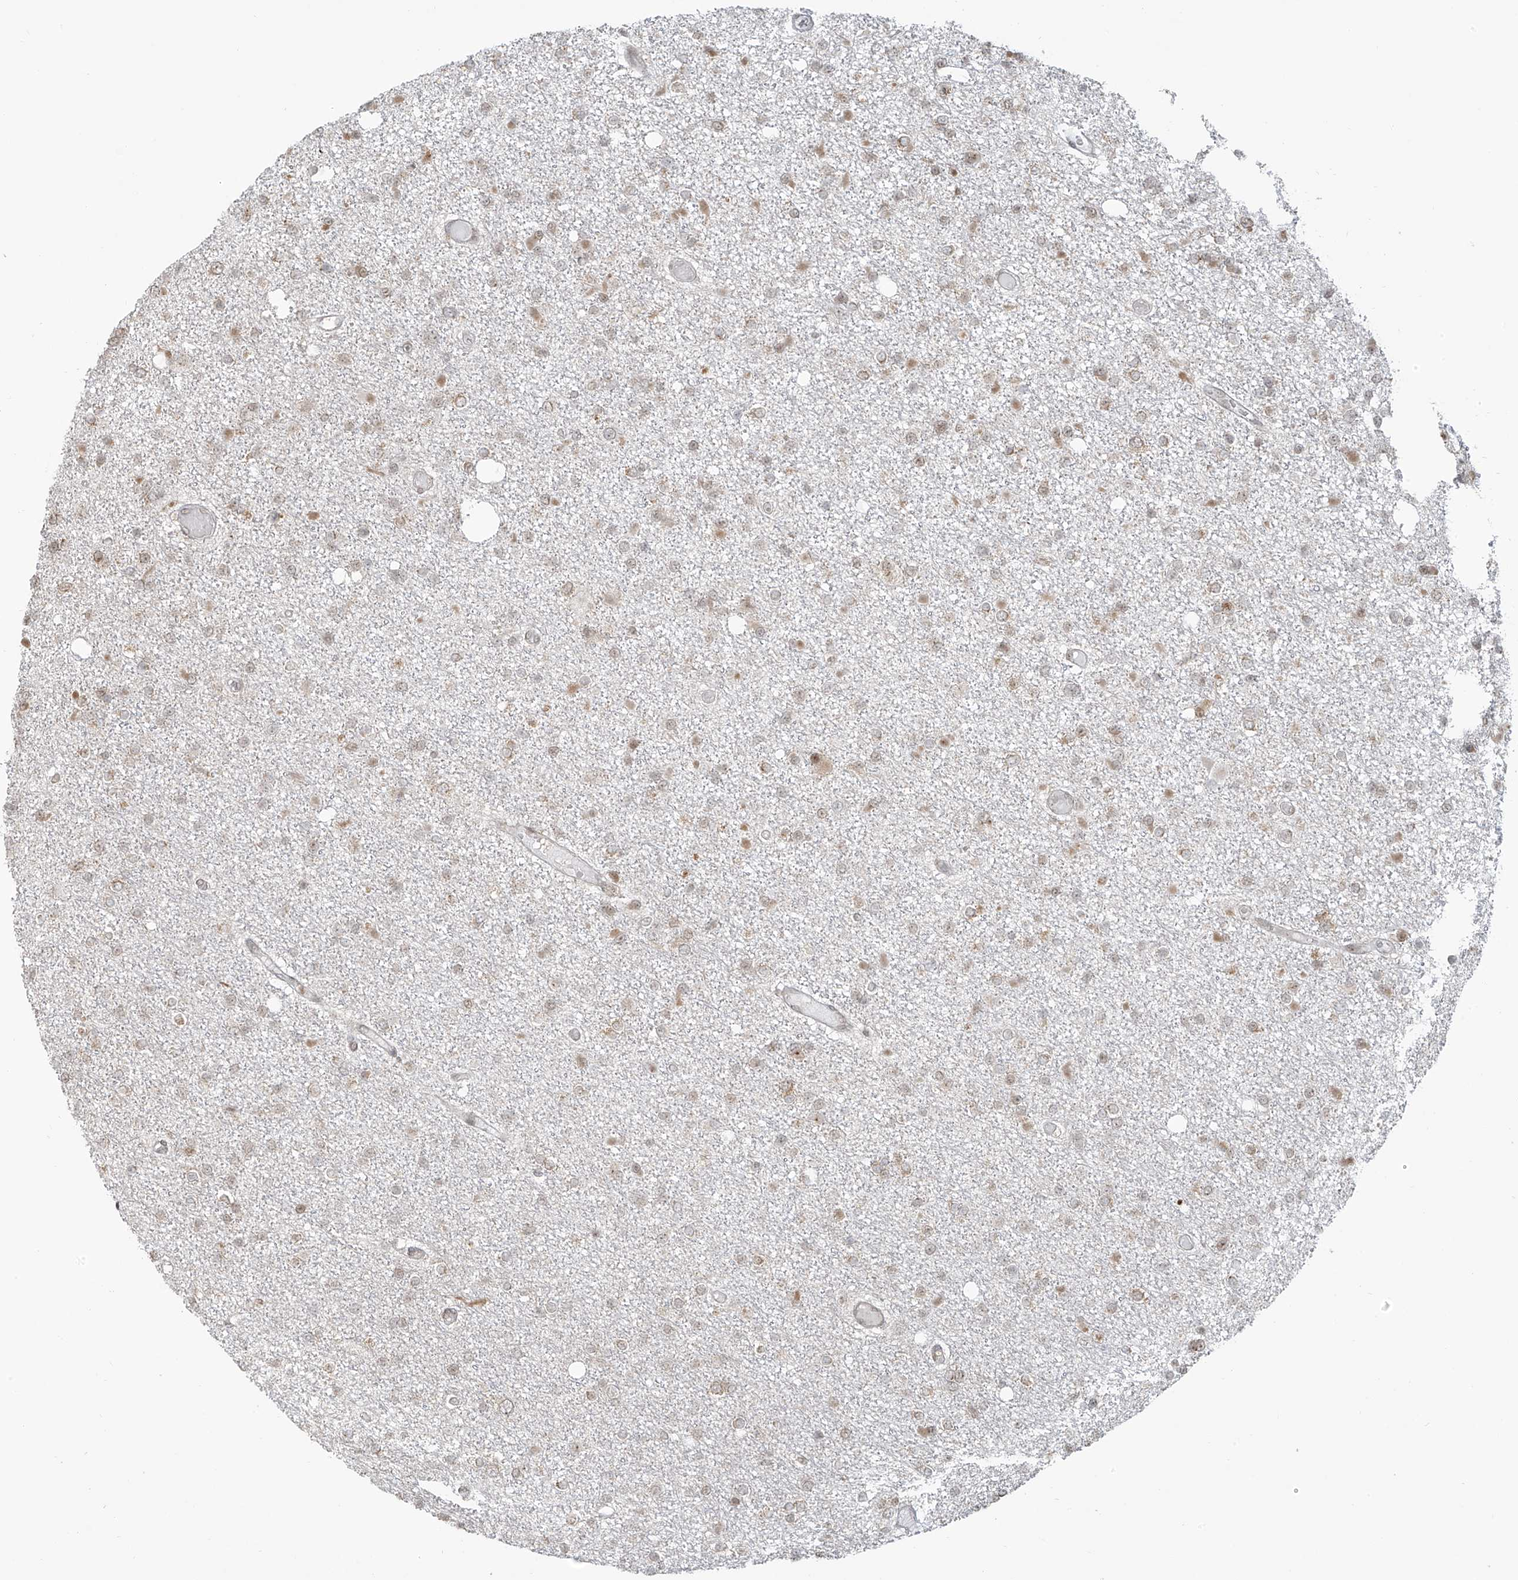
{"staining": {"intensity": "negative", "quantity": "none", "location": "none"}, "tissue": "glioma", "cell_type": "Tumor cells", "image_type": "cancer", "snomed": [{"axis": "morphology", "description": "Glioma, malignant, Low grade"}, {"axis": "topography", "description": "Brain"}], "caption": "The micrograph shows no significant staining in tumor cells of glioma. (Stains: DAB (3,3'-diaminobenzidine) immunohistochemistry with hematoxylin counter stain, Microscopy: brightfield microscopy at high magnification).", "gene": "VMP1", "patient": {"sex": "female", "age": 22}}